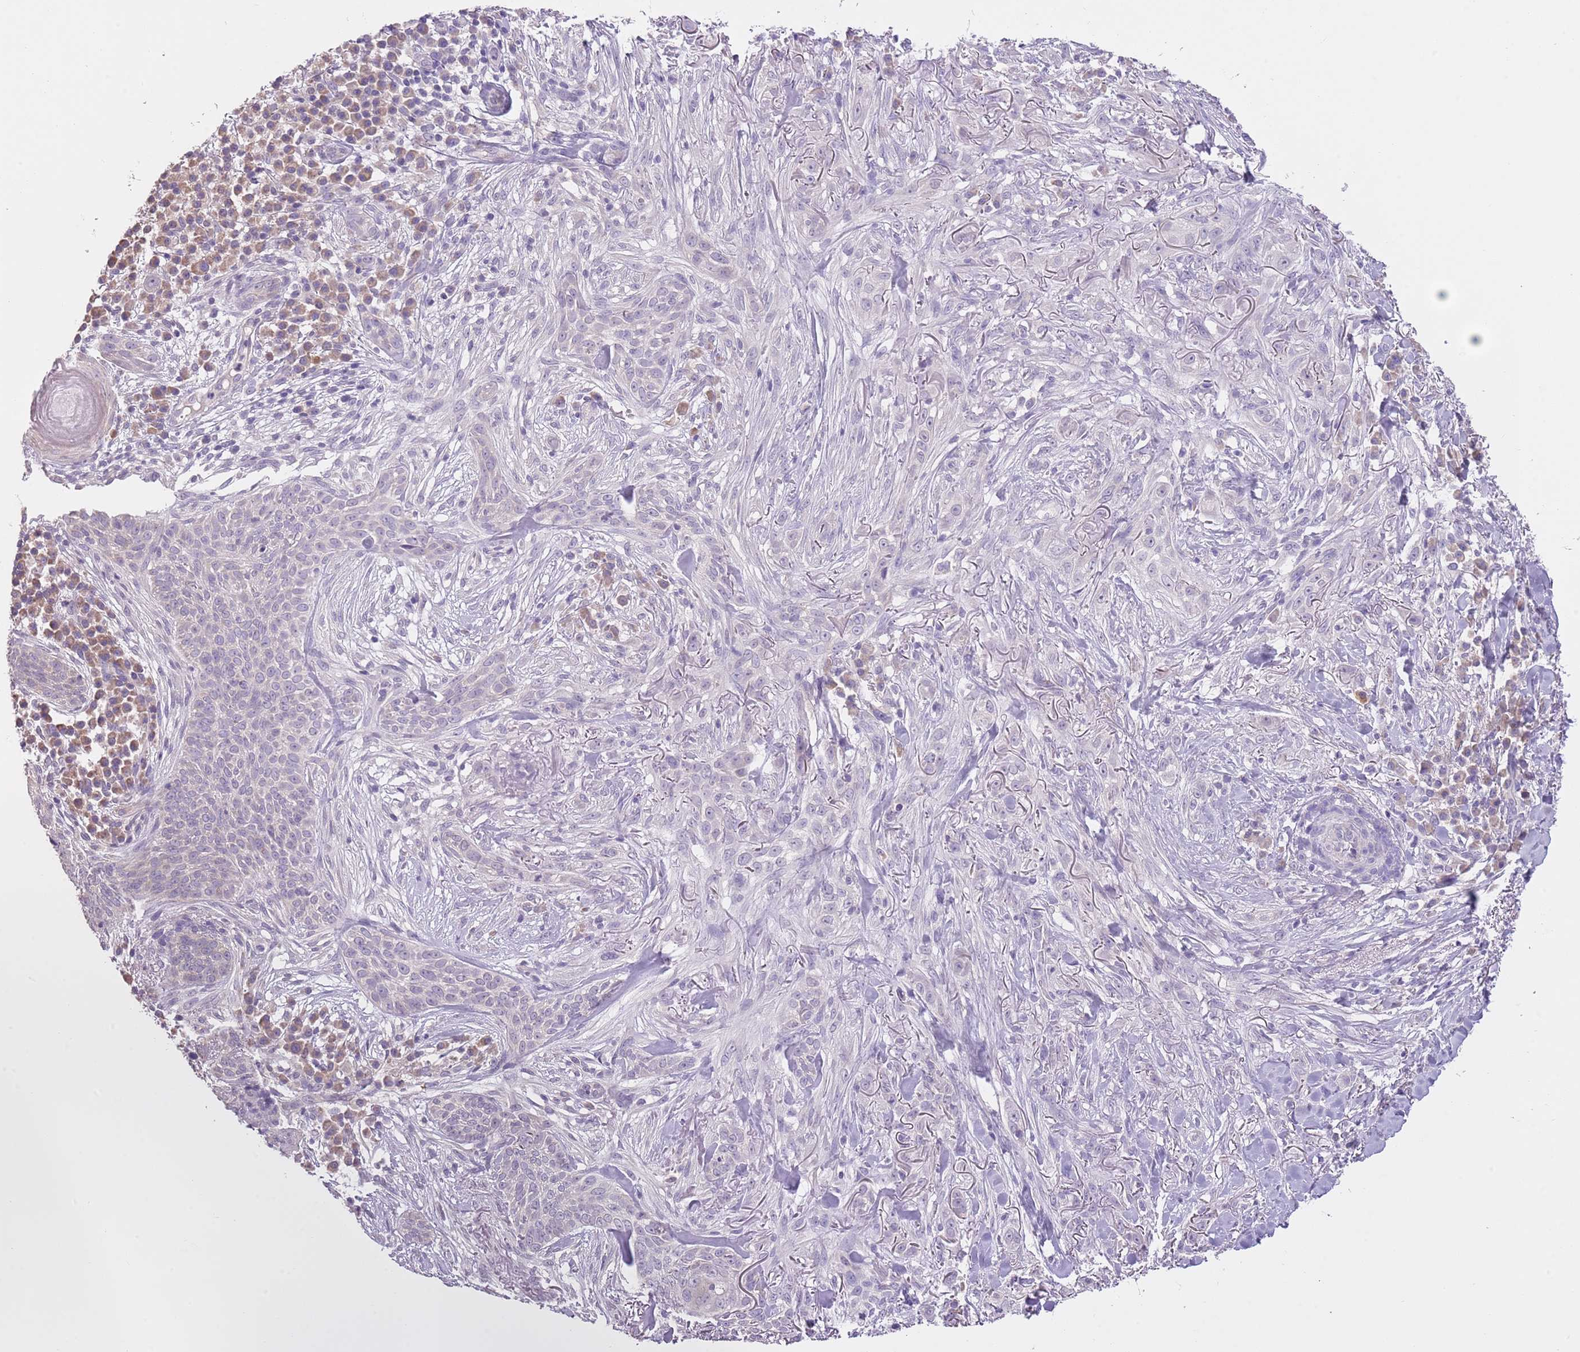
{"staining": {"intensity": "negative", "quantity": "none", "location": "none"}, "tissue": "skin cancer", "cell_type": "Tumor cells", "image_type": "cancer", "snomed": [{"axis": "morphology", "description": "Basal cell carcinoma"}, {"axis": "topography", "description": "Skin"}], "caption": "DAB (3,3'-diaminobenzidine) immunohistochemical staining of human skin basal cell carcinoma displays no significant expression in tumor cells.", "gene": "SLC35E3", "patient": {"sex": "male", "age": 72}}